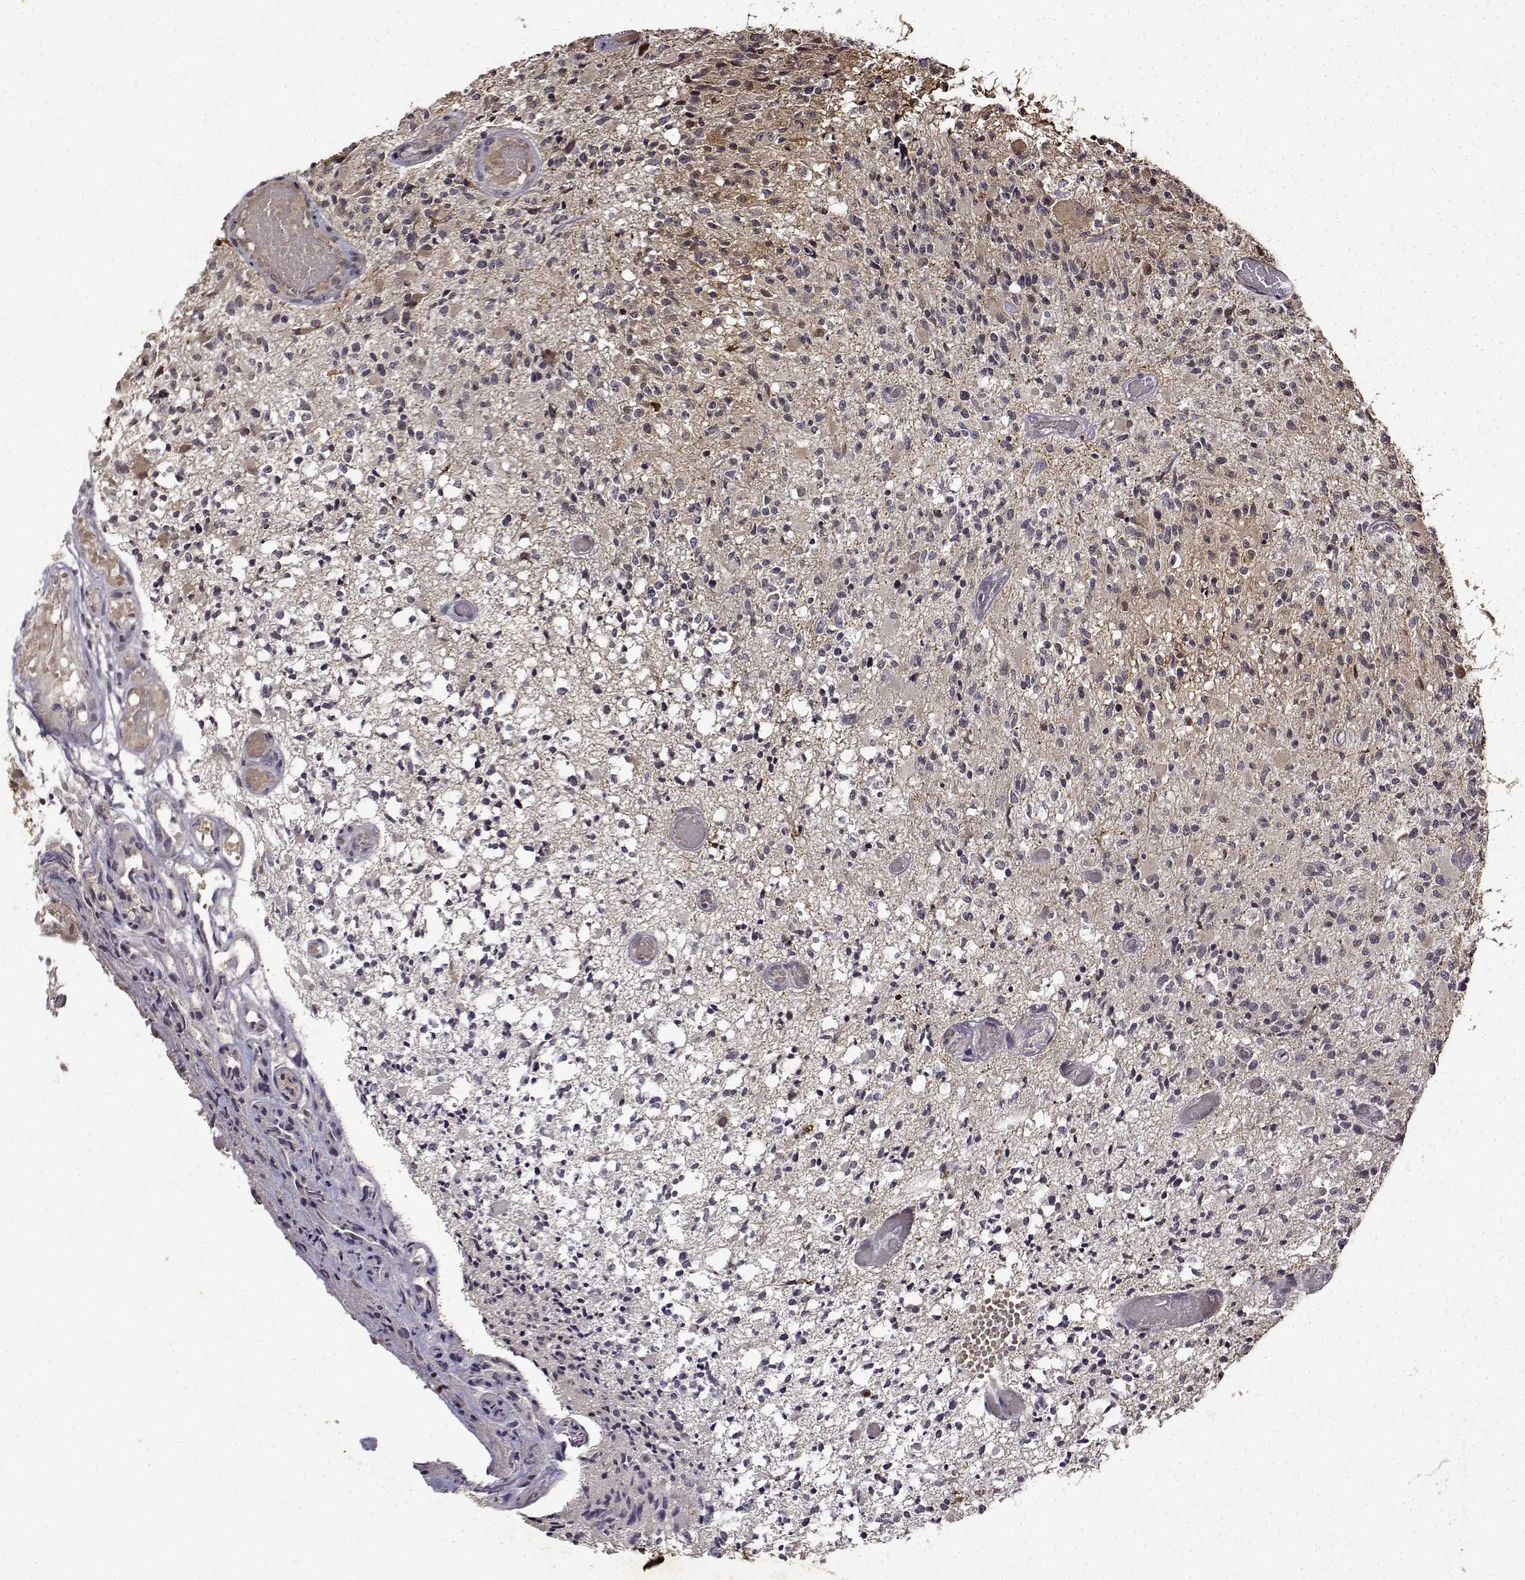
{"staining": {"intensity": "negative", "quantity": "none", "location": "none"}, "tissue": "glioma", "cell_type": "Tumor cells", "image_type": "cancer", "snomed": [{"axis": "morphology", "description": "Glioma, malignant, High grade"}, {"axis": "topography", "description": "Brain"}], "caption": "IHC histopathology image of malignant high-grade glioma stained for a protein (brown), which displays no positivity in tumor cells.", "gene": "BDNF", "patient": {"sex": "female", "age": 63}}